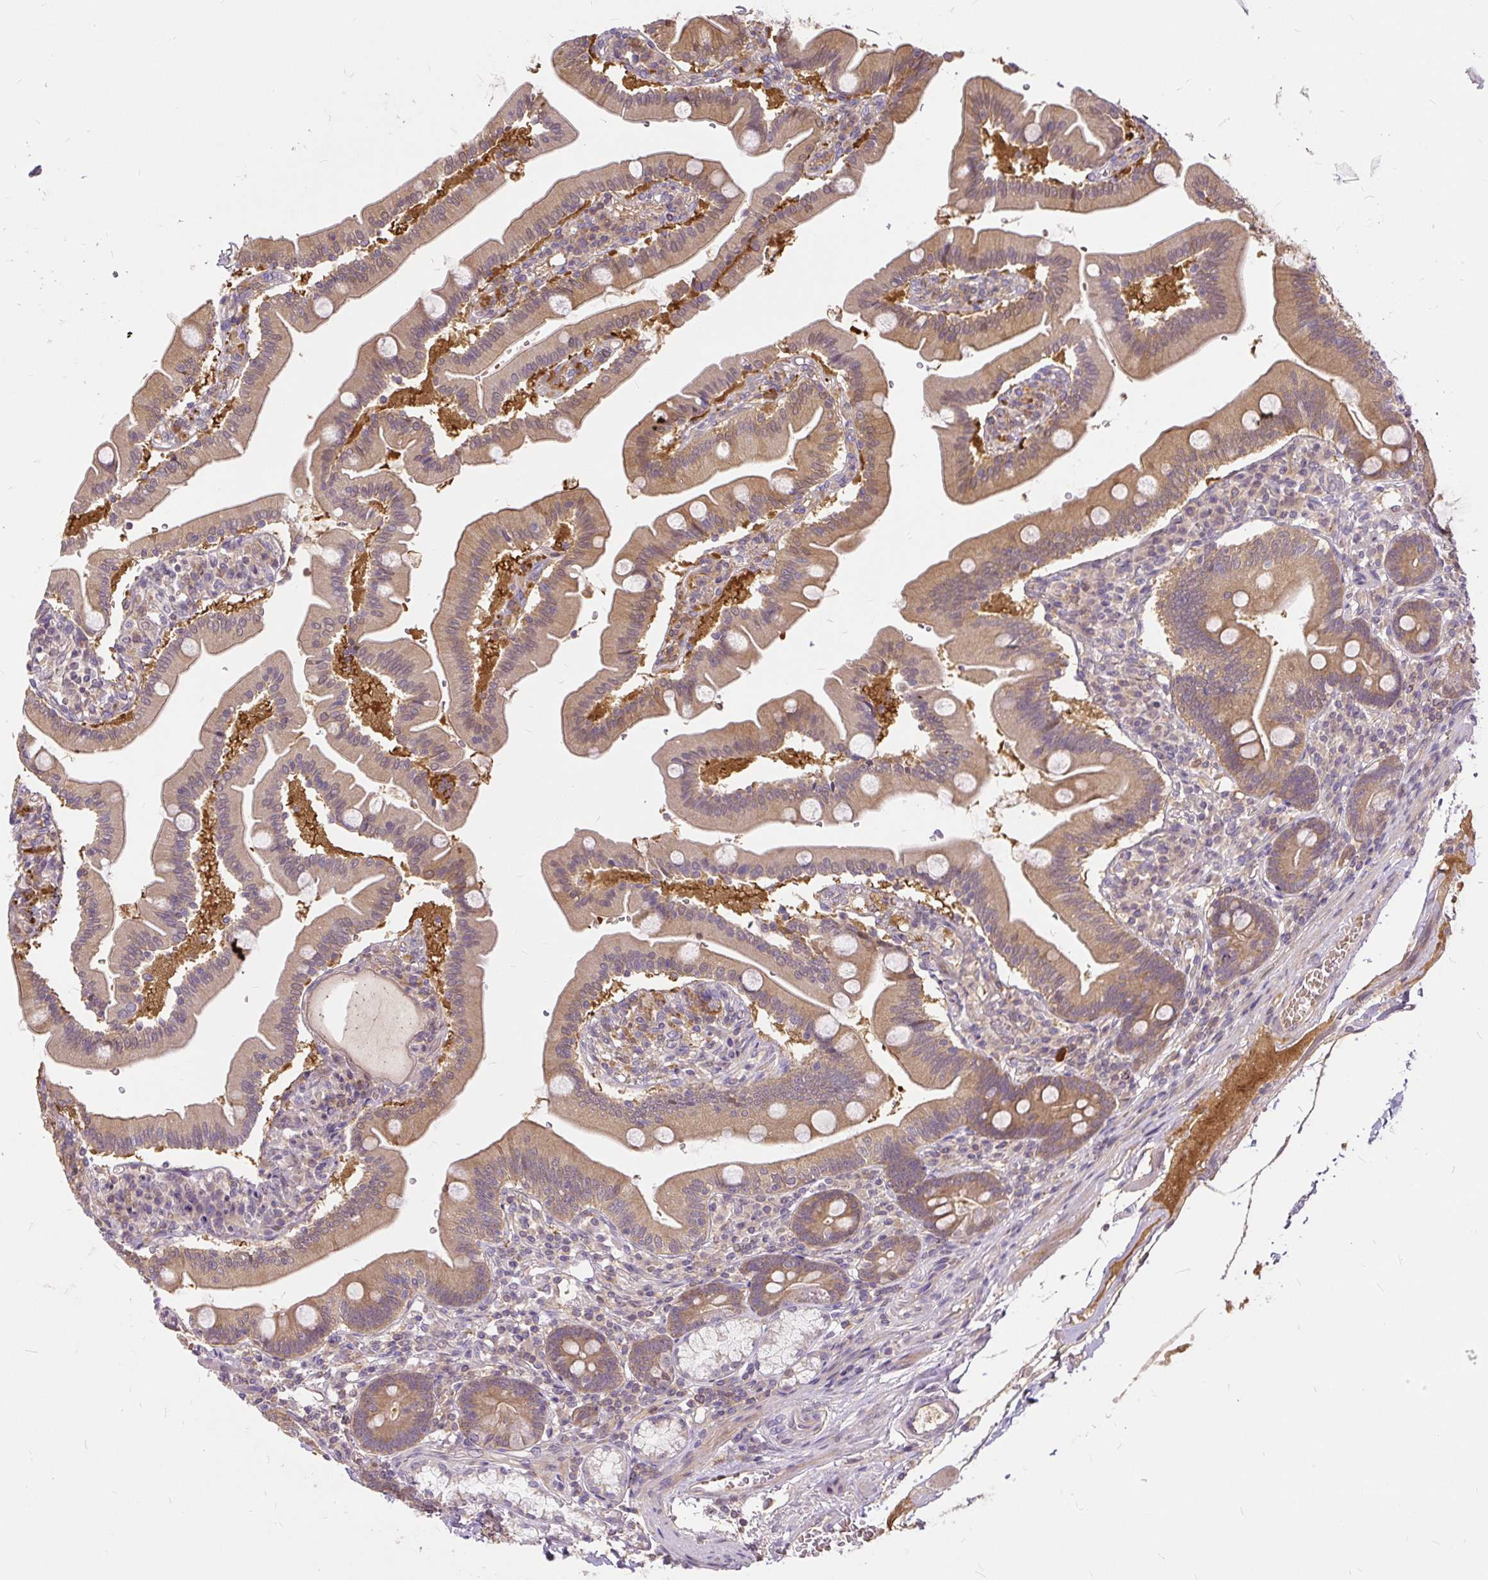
{"staining": {"intensity": "moderate", "quantity": ">75%", "location": "cytoplasmic/membranous"}, "tissue": "duodenum", "cell_type": "Glandular cells", "image_type": "normal", "snomed": [{"axis": "morphology", "description": "Normal tissue, NOS"}, {"axis": "topography", "description": "Duodenum"}], "caption": "Immunohistochemical staining of normal human duodenum reveals >75% levels of moderate cytoplasmic/membranous protein staining in approximately >75% of glandular cells.", "gene": "AP5S1", "patient": {"sex": "female", "age": 67}}